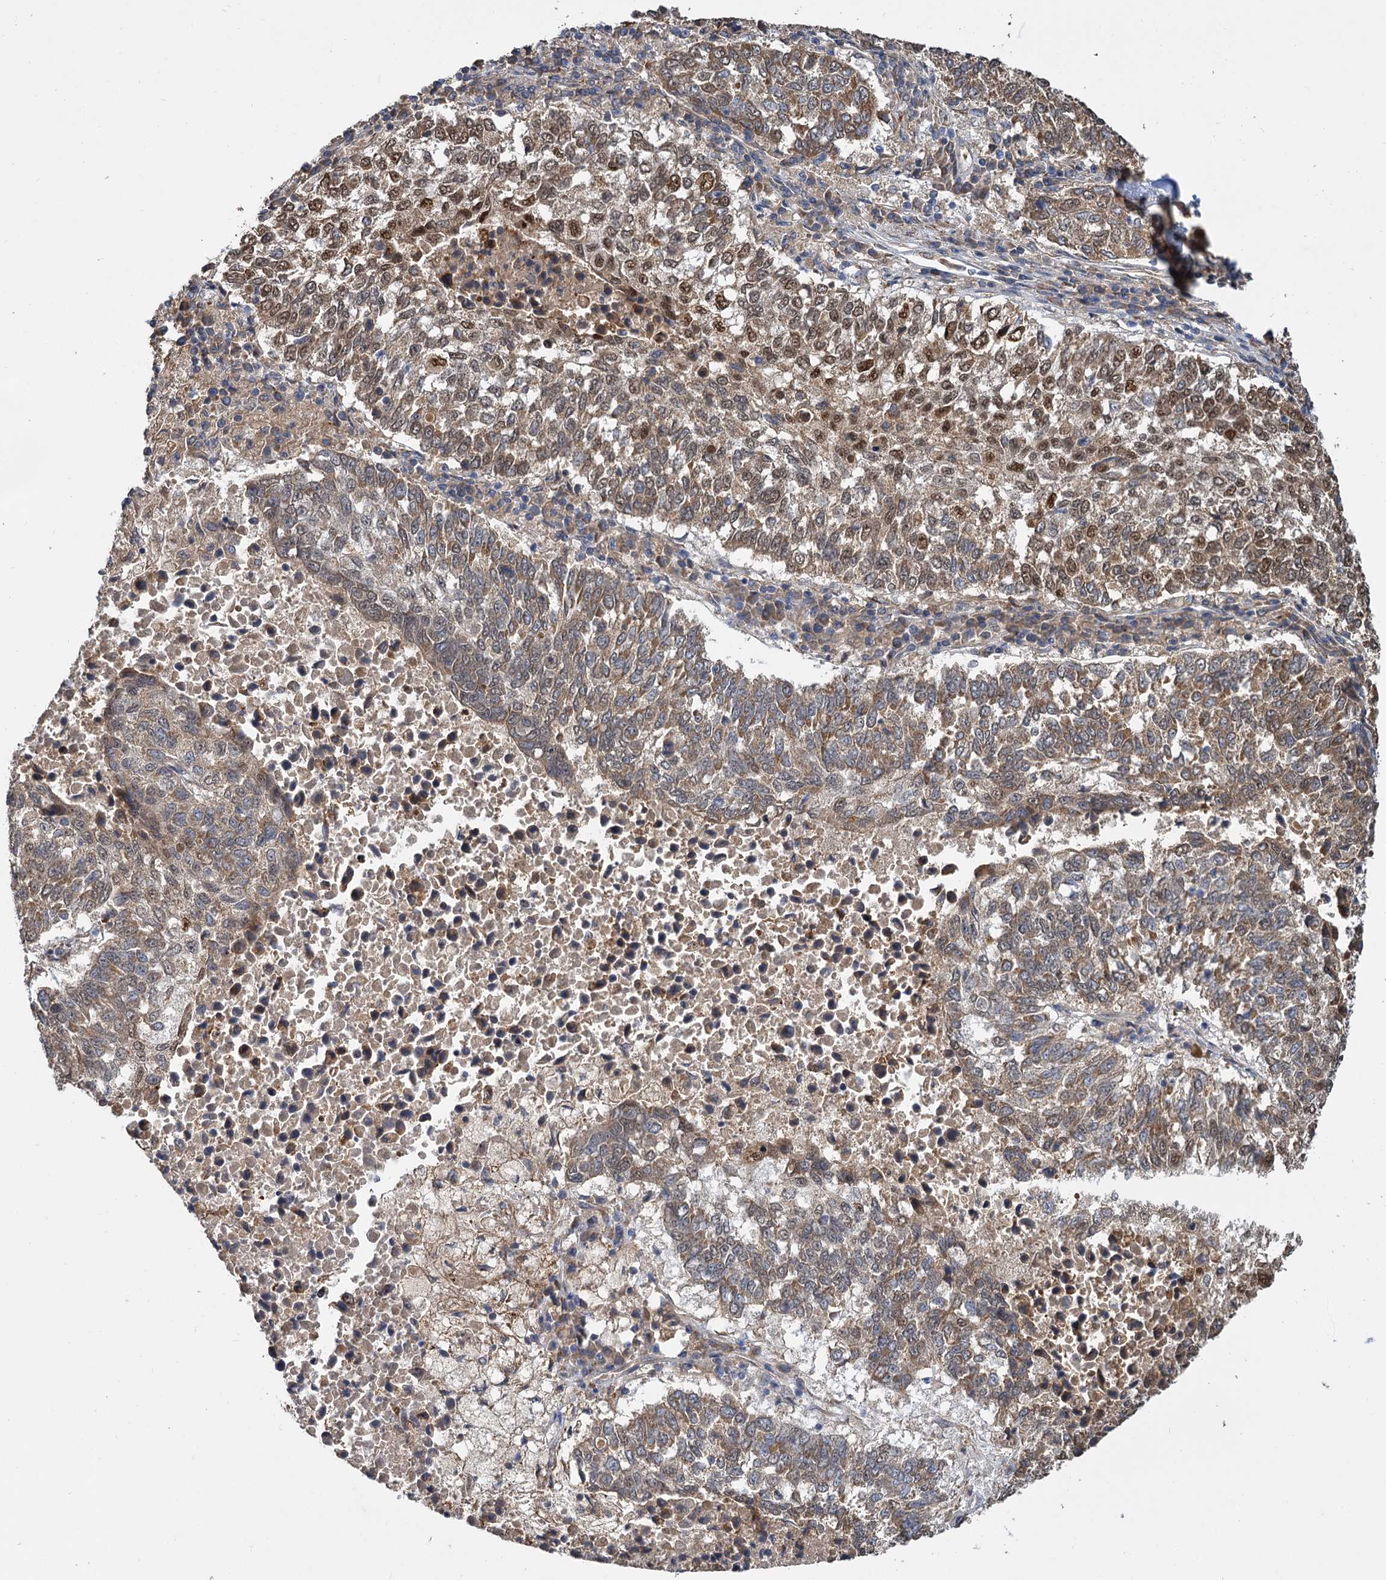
{"staining": {"intensity": "moderate", "quantity": ">75%", "location": "cytoplasmic/membranous"}, "tissue": "lung cancer", "cell_type": "Tumor cells", "image_type": "cancer", "snomed": [{"axis": "morphology", "description": "Squamous cell carcinoma, NOS"}, {"axis": "topography", "description": "Lung"}], "caption": "Brown immunohistochemical staining in lung cancer demonstrates moderate cytoplasmic/membranous staining in approximately >75% of tumor cells. The staining was performed using DAB to visualize the protein expression in brown, while the nuclei were stained in blue with hematoxylin (Magnification: 20x).", "gene": "ALKBH7", "patient": {"sex": "male", "age": 73}}